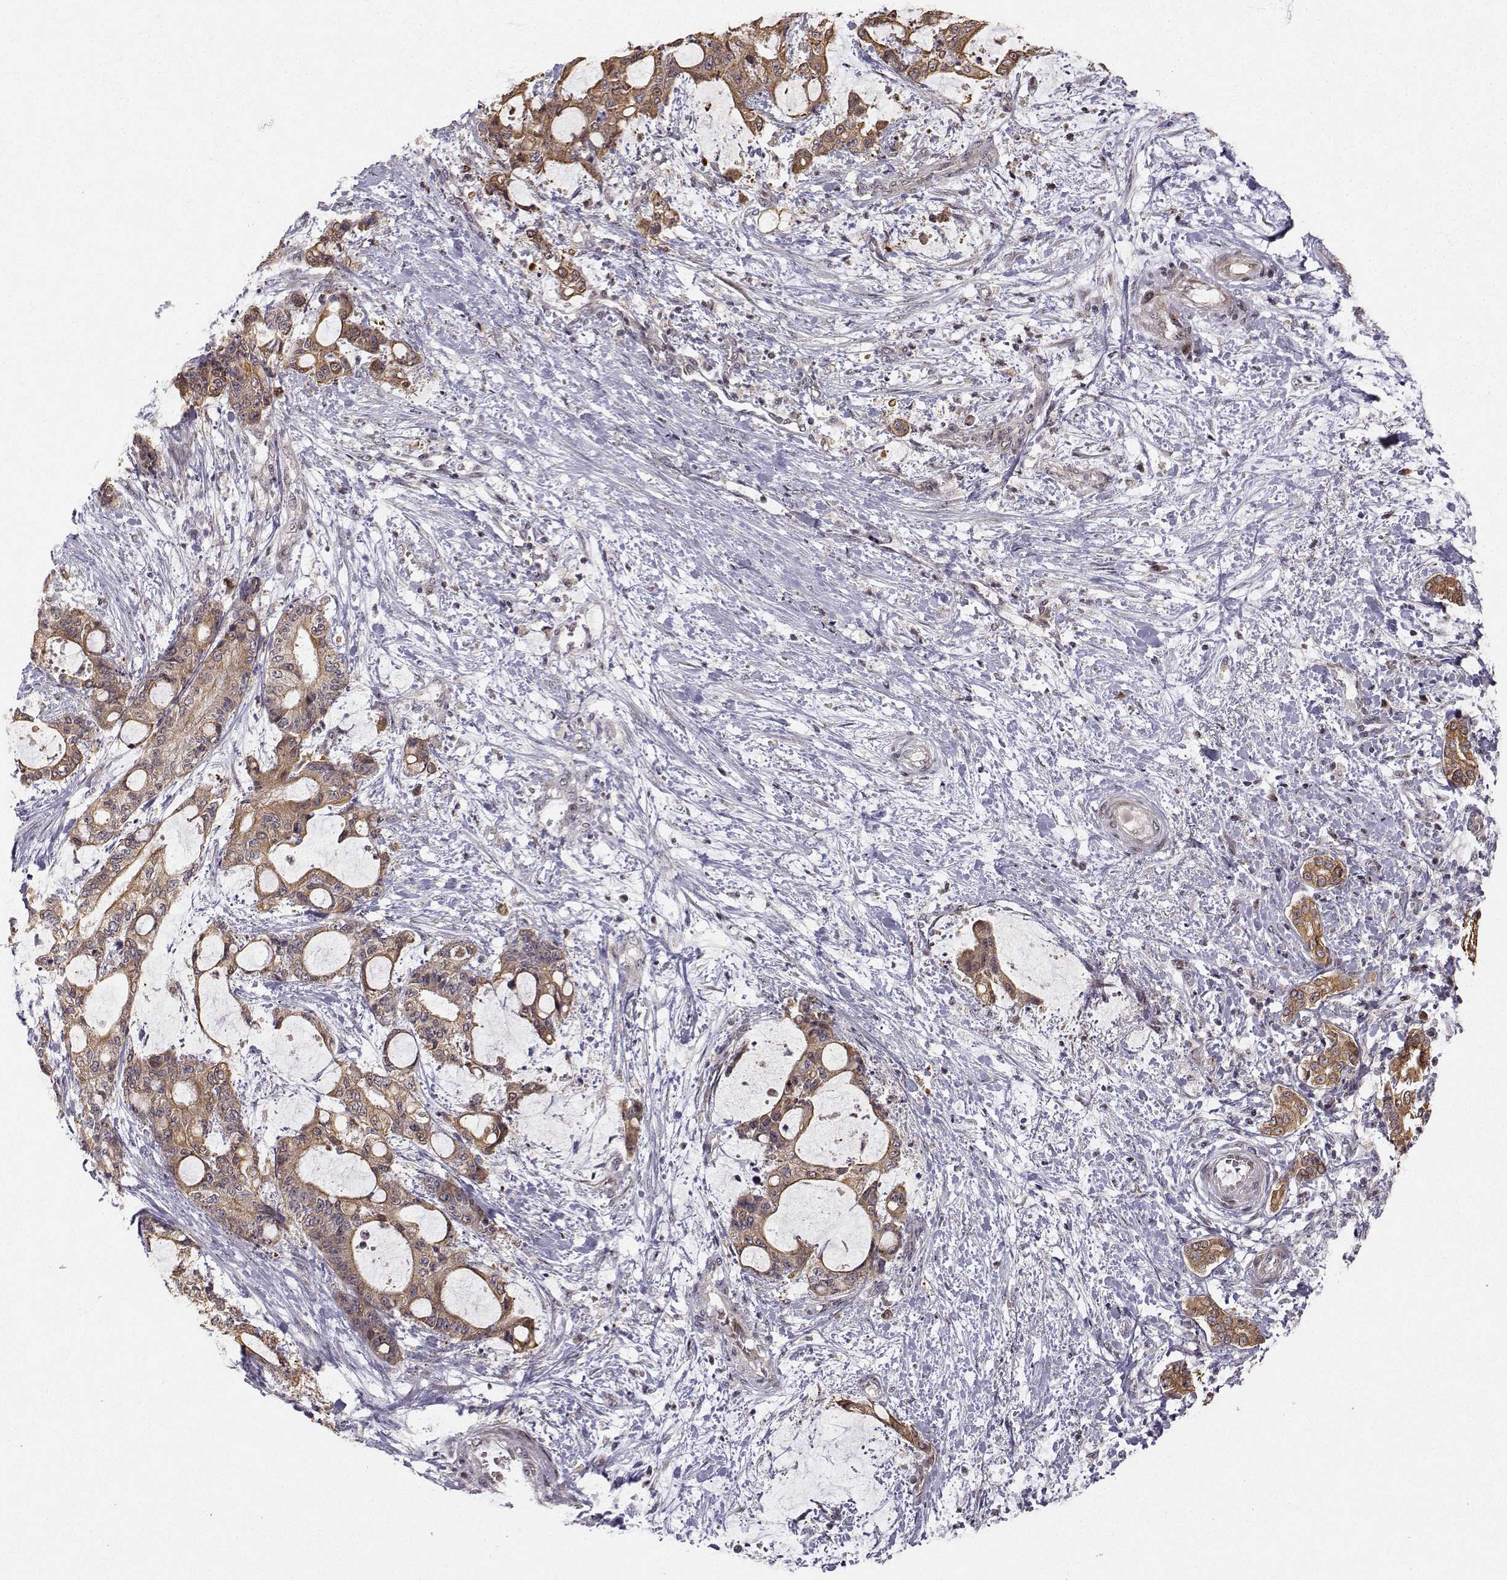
{"staining": {"intensity": "moderate", "quantity": ">75%", "location": "cytoplasmic/membranous"}, "tissue": "liver cancer", "cell_type": "Tumor cells", "image_type": "cancer", "snomed": [{"axis": "morphology", "description": "Normal tissue, NOS"}, {"axis": "morphology", "description": "Cholangiocarcinoma"}, {"axis": "topography", "description": "Liver"}, {"axis": "topography", "description": "Peripheral nerve tissue"}], "caption": "Immunohistochemistry of liver cancer (cholangiocarcinoma) reveals medium levels of moderate cytoplasmic/membranous positivity in approximately >75% of tumor cells.", "gene": "APC", "patient": {"sex": "female", "age": 73}}